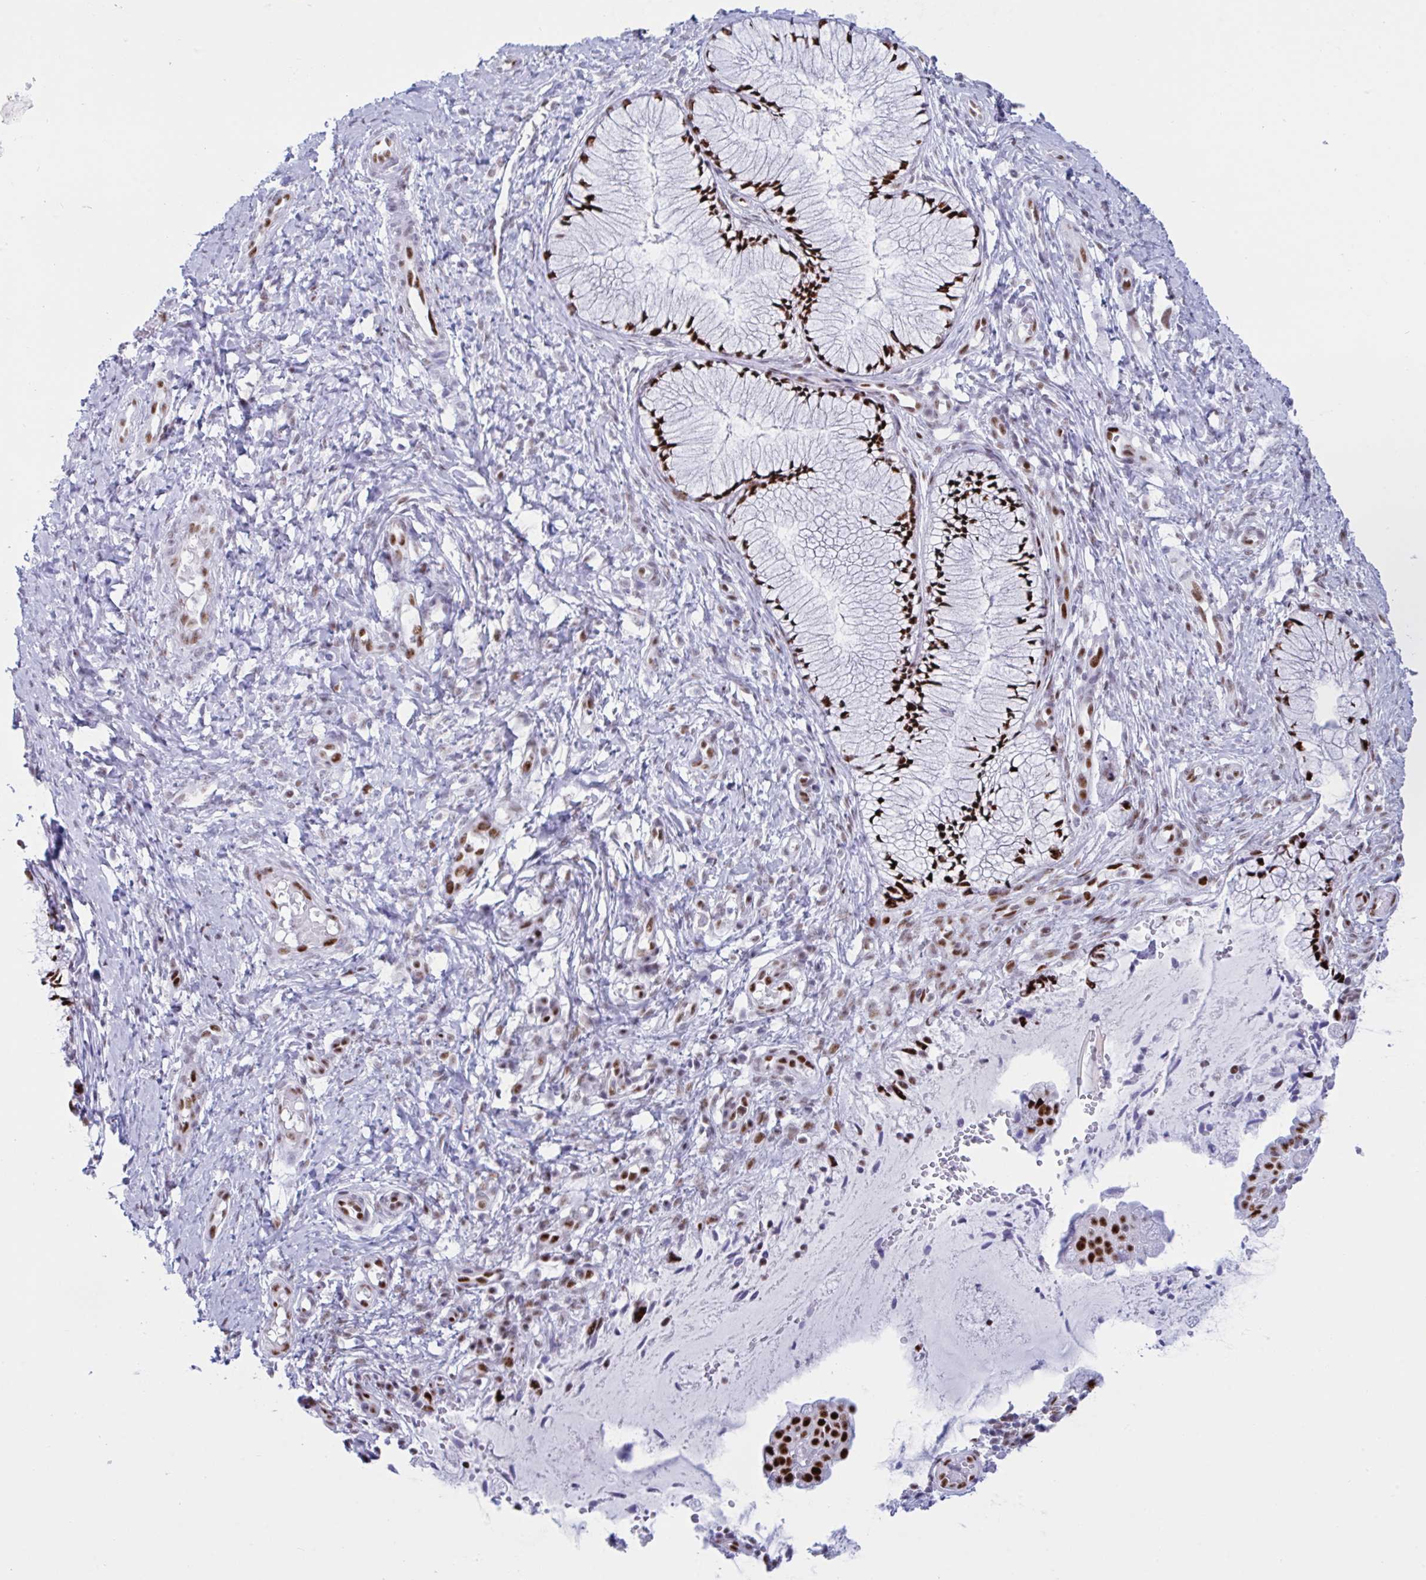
{"staining": {"intensity": "strong", "quantity": ">75%", "location": "nuclear"}, "tissue": "cervix", "cell_type": "Glandular cells", "image_type": "normal", "snomed": [{"axis": "morphology", "description": "Normal tissue, NOS"}, {"axis": "topography", "description": "Cervix"}], "caption": "Strong nuclear protein expression is present in about >75% of glandular cells in cervix.", "gene": "IKZF2", "patient": {"sex": "female", "age": 37}}